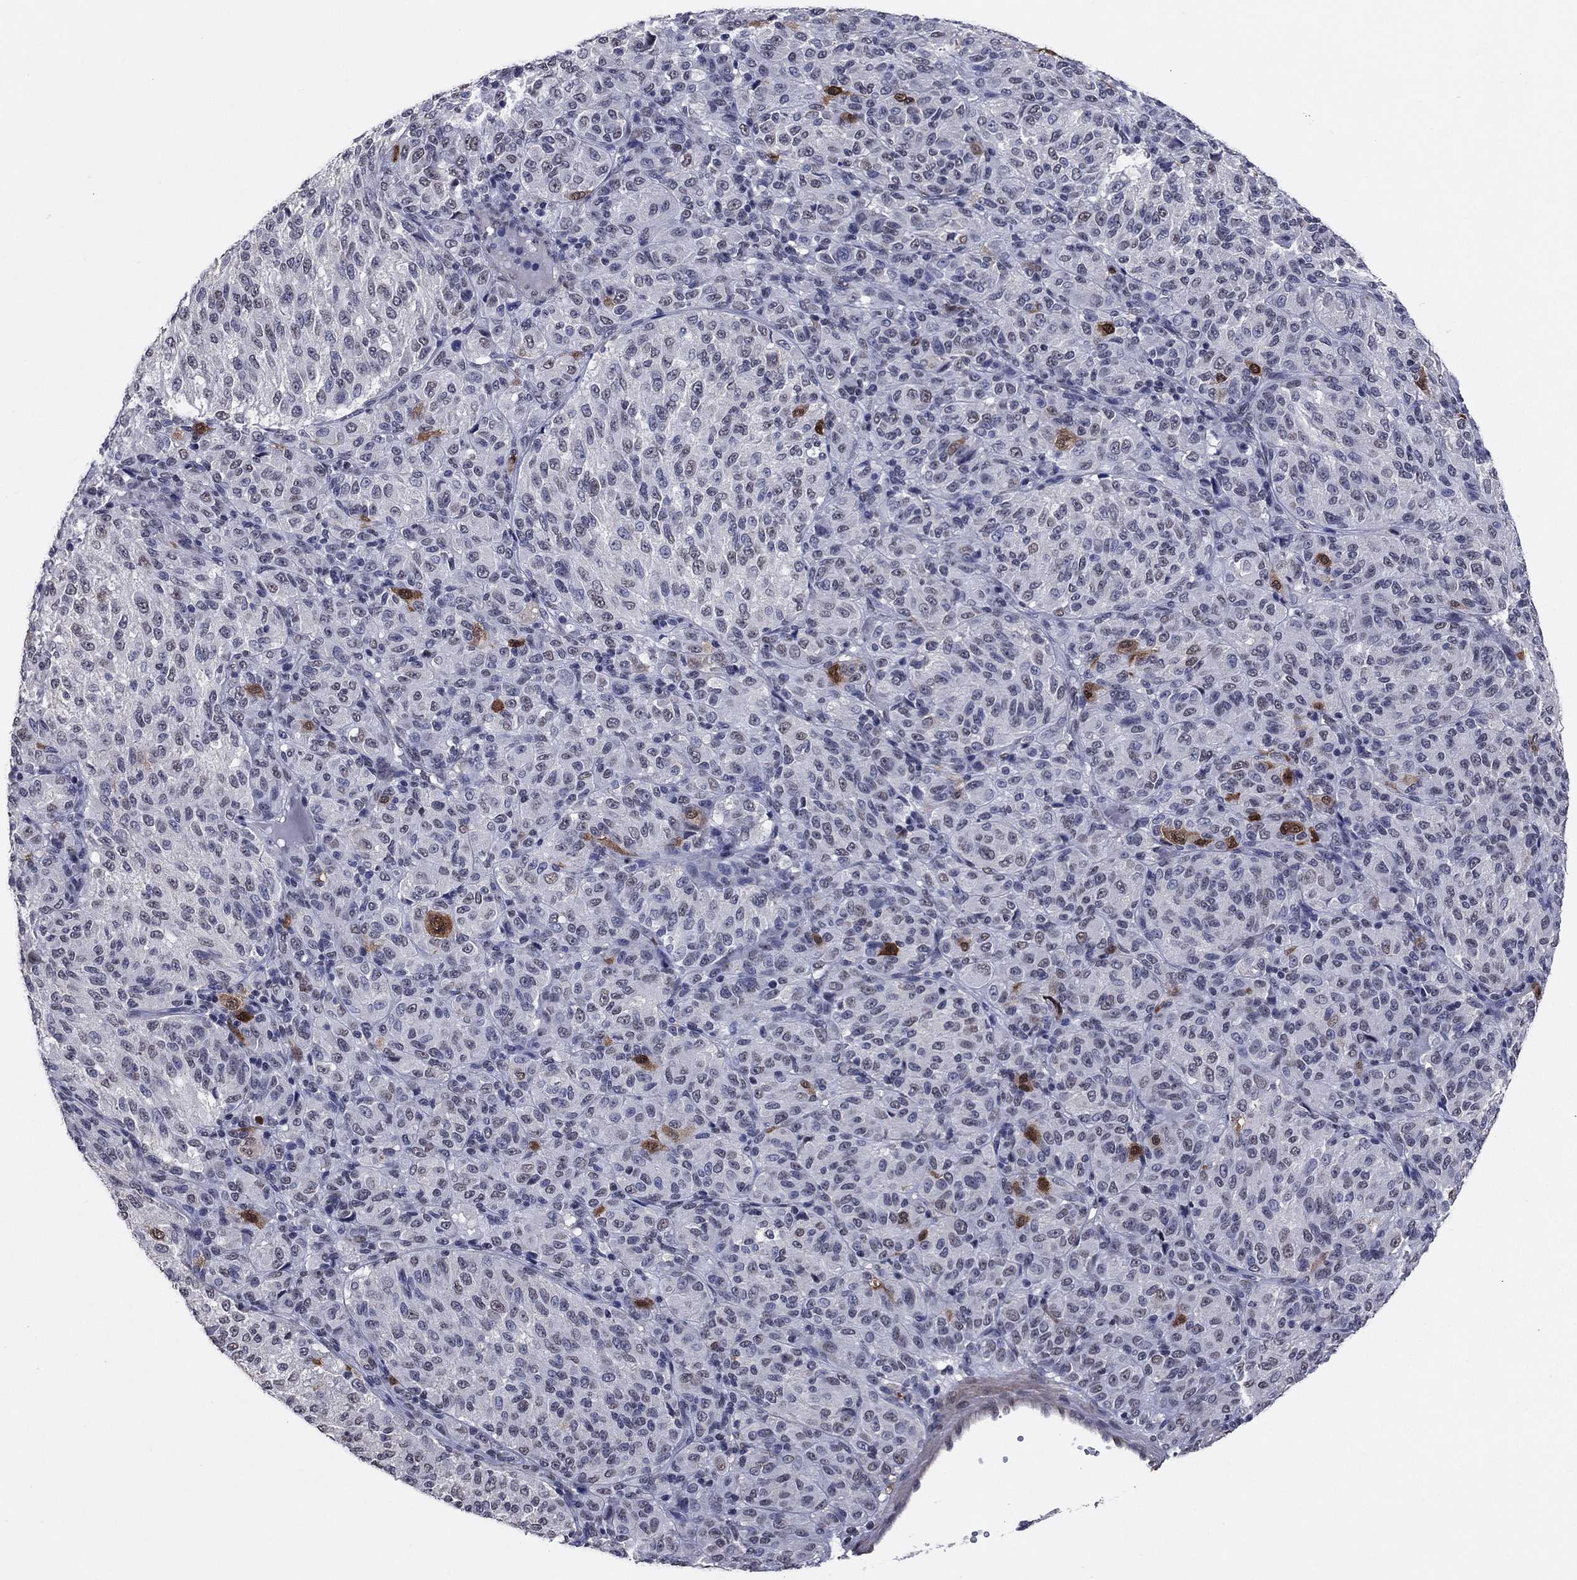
{"staining": {"intensity": "strong", "quantity": "<25%", "location": "nuclear"}, "tissue": "melanoma", "cell_type": "Tumor cells", "image_type": "cancer", "snomed": [{"axis": "morphology", "description": "Malignant melanoma, Metastatic site"}, {"axis": "topography", "description": "Brain"}], "caption": "Human malignant melanoma (metastatic site) stained with a brown dye exhibits strong nuclear positive positivity in about <25% of tumor cells.", "gene": "TYMS", "patient": {"sex": "female", "age": 56}}